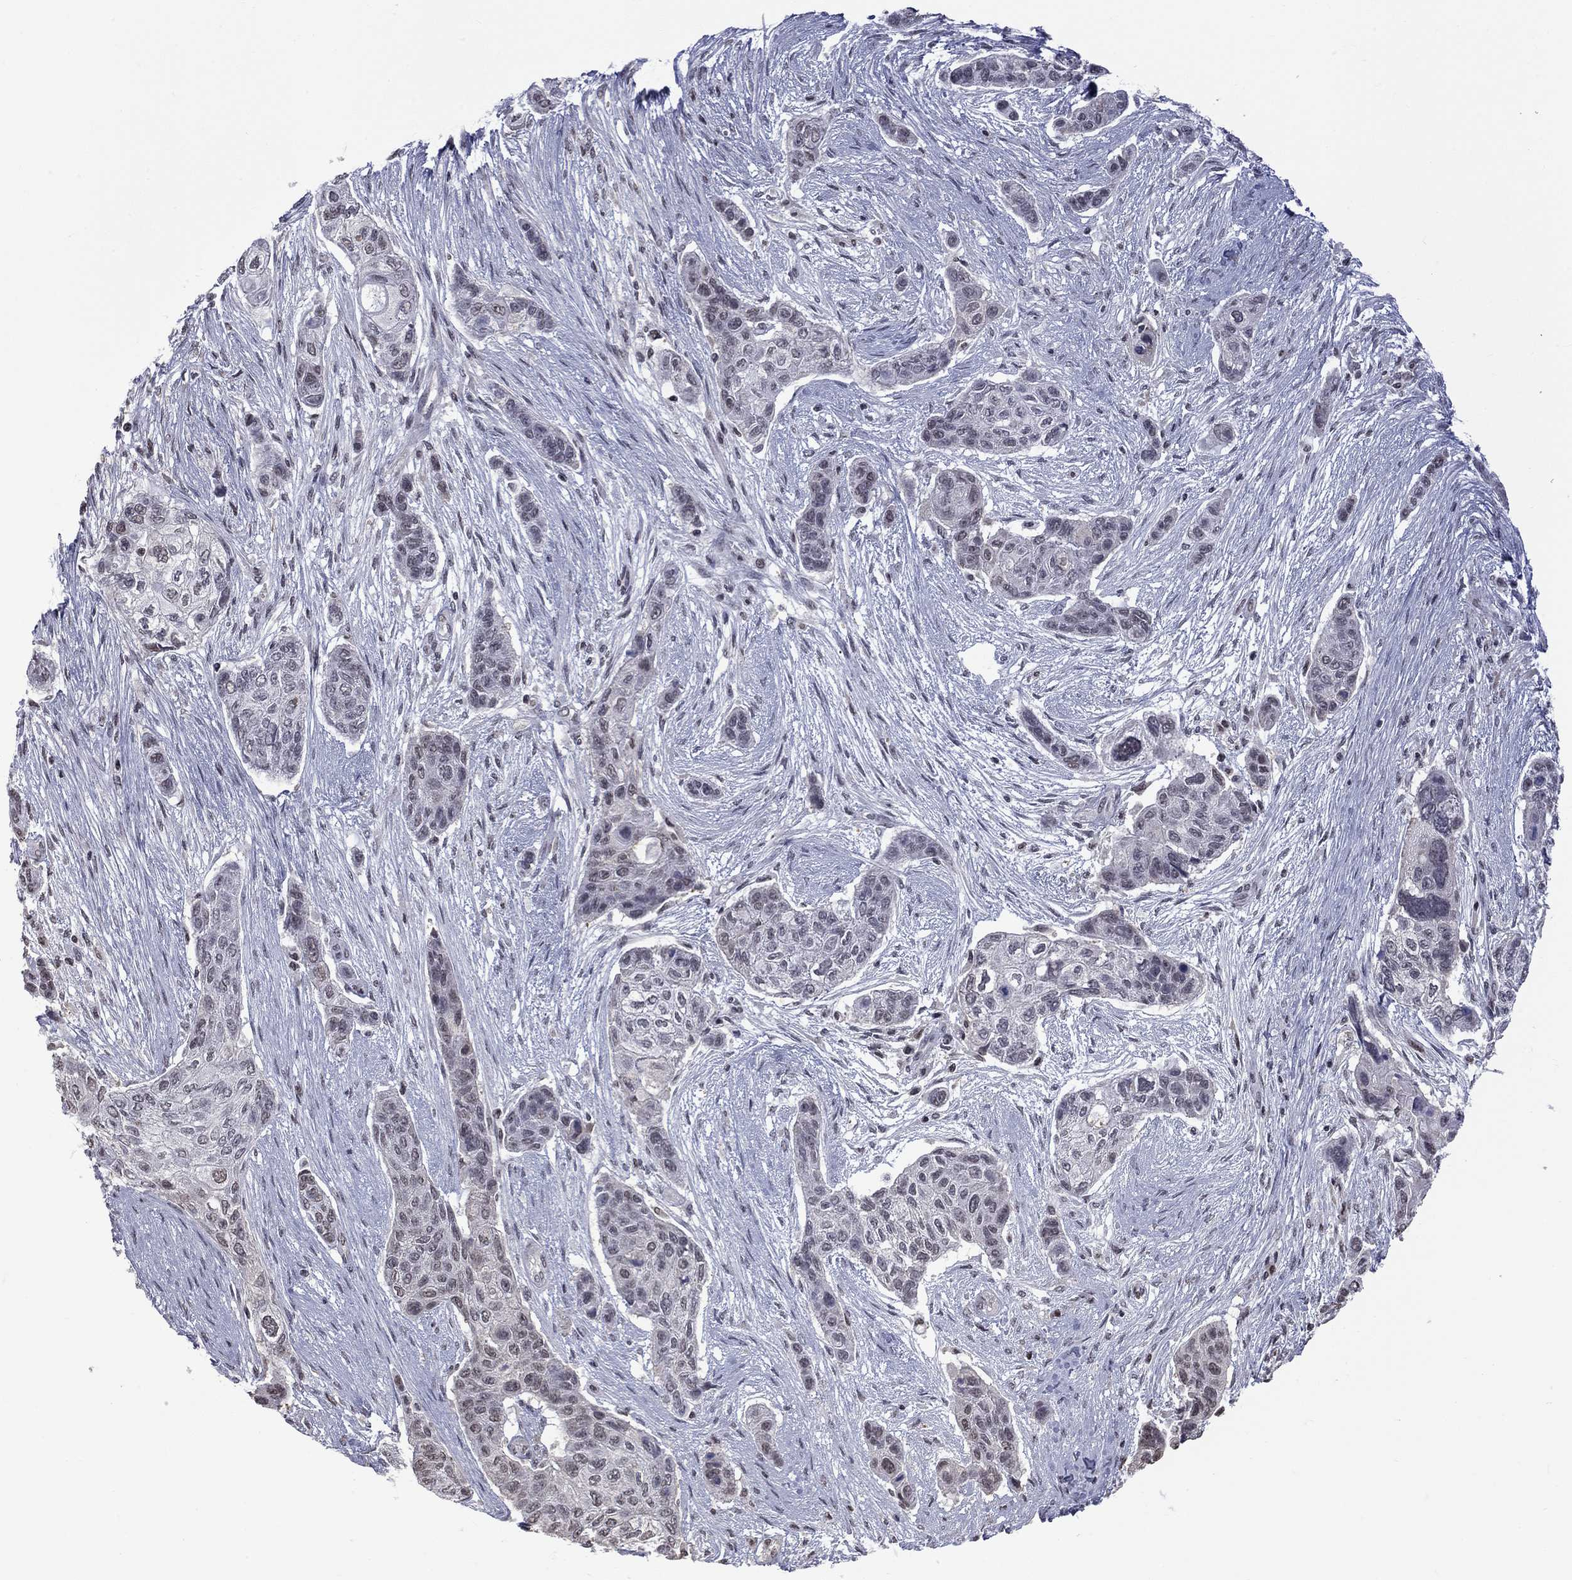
{"staining": {"intensity": "negative", "quantity": "none", "location": "none"}, "tissue": "lung cancer", "cell_type": "Tumor cells", "image_type": "cancer", "snomed": [{"axis": "morphology", "description": "Squamous cell carcinoma, NOS"}, {"axis": "topography", "description": "Lung"}], "caption": "Squamous cell carcinoma (lung) stained for a protein using immunohistochemistry reveals no expression tumor cells.", "gene": "RFWD3", "patient": {"sex": "male", "age": 69}}